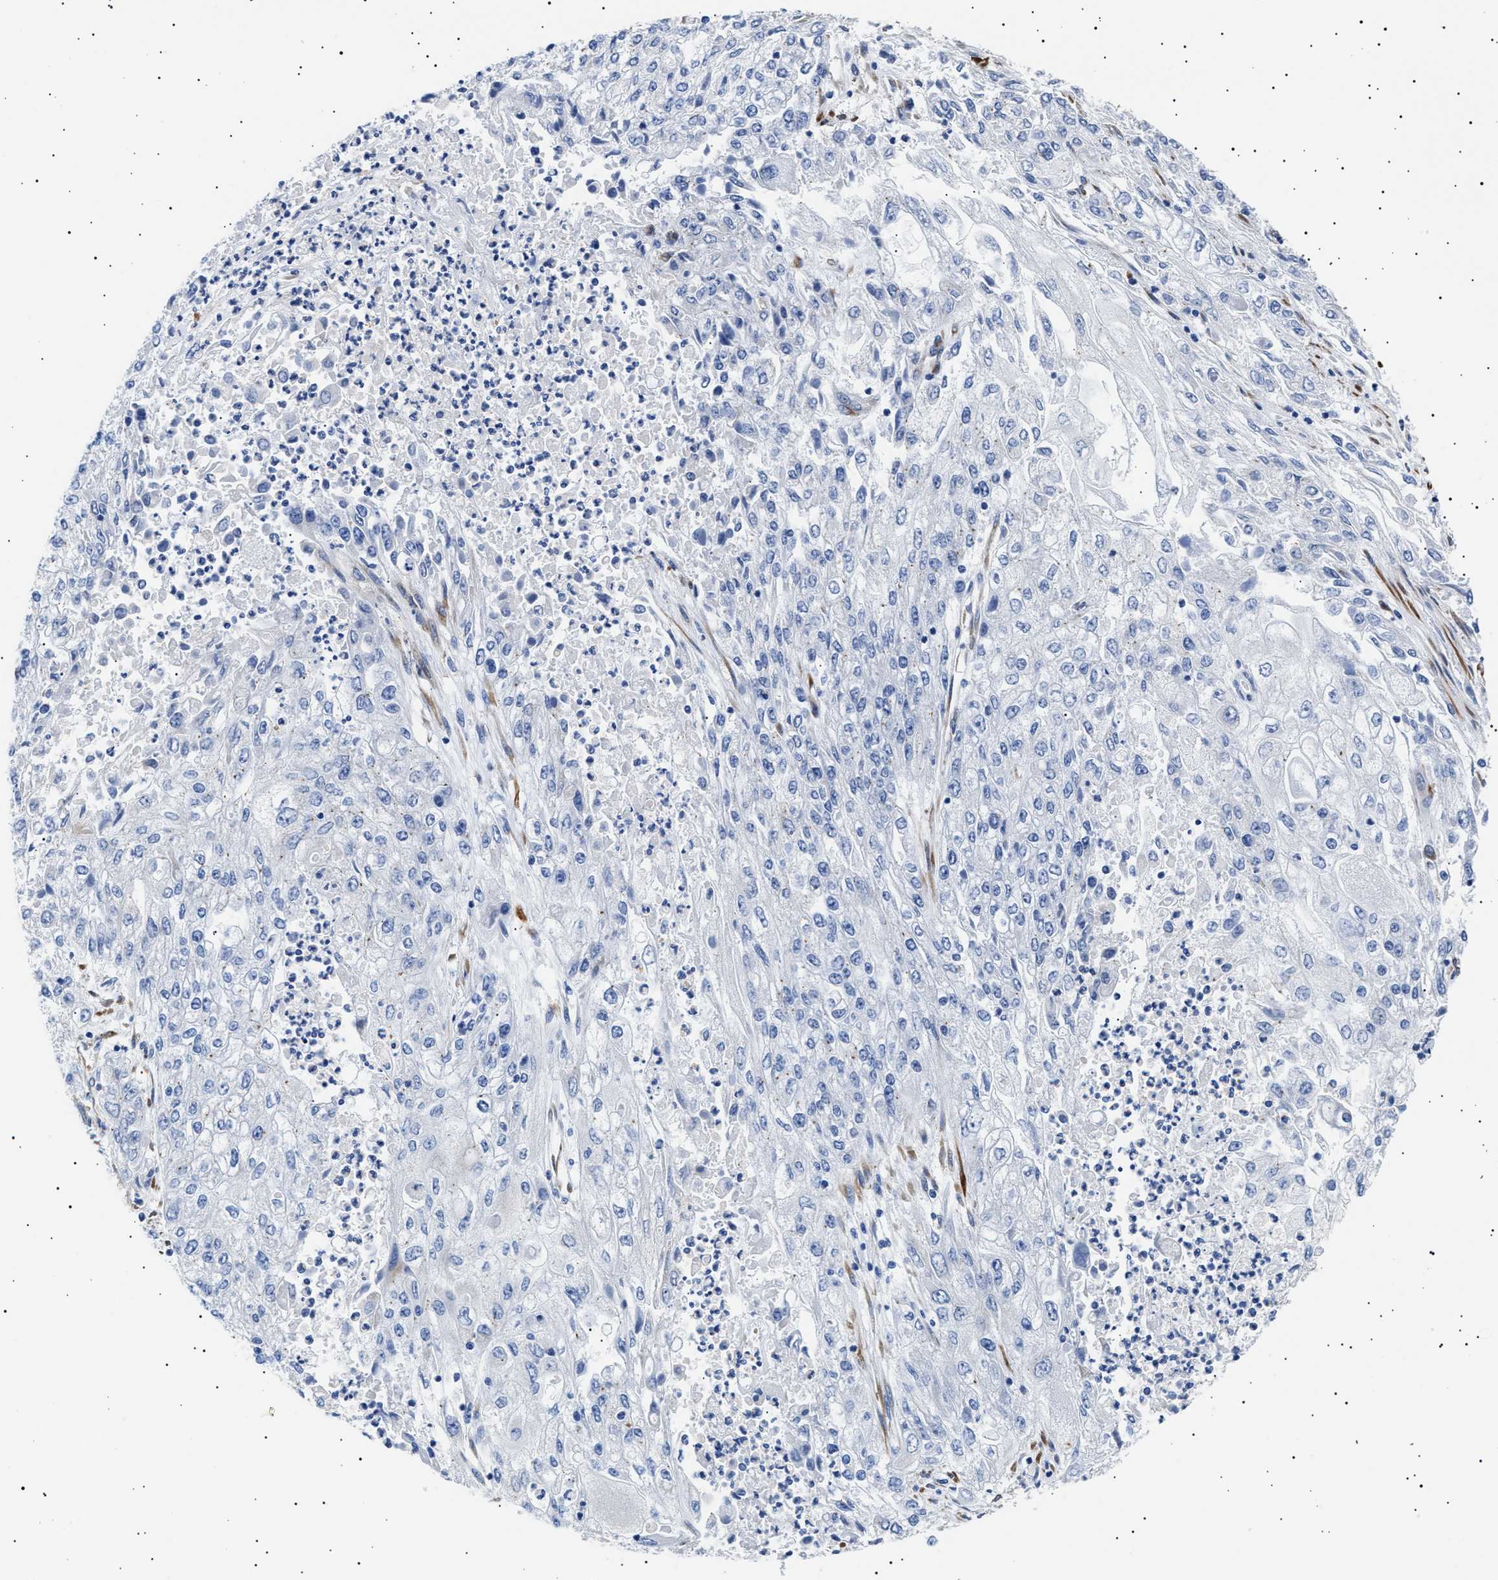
{"staining": {"intensity": "negative", "quantity": "none", "location": "none"}, "tissue": "endometrial cancer", "cell_type": "Tumor cells", "image_type": "cancer", "snomed": [{"axis": "morphology", "description": "Adenocarcinoma, NOS"}, {"axis": "topography", "description": "Endometrium"}], "caption": "Endometrial cancer was stained to show a protein in brown. There is no significant expression in tumor cells.", "gene": "HEMGN", "patient": {"sex": "female", "age": 49}}